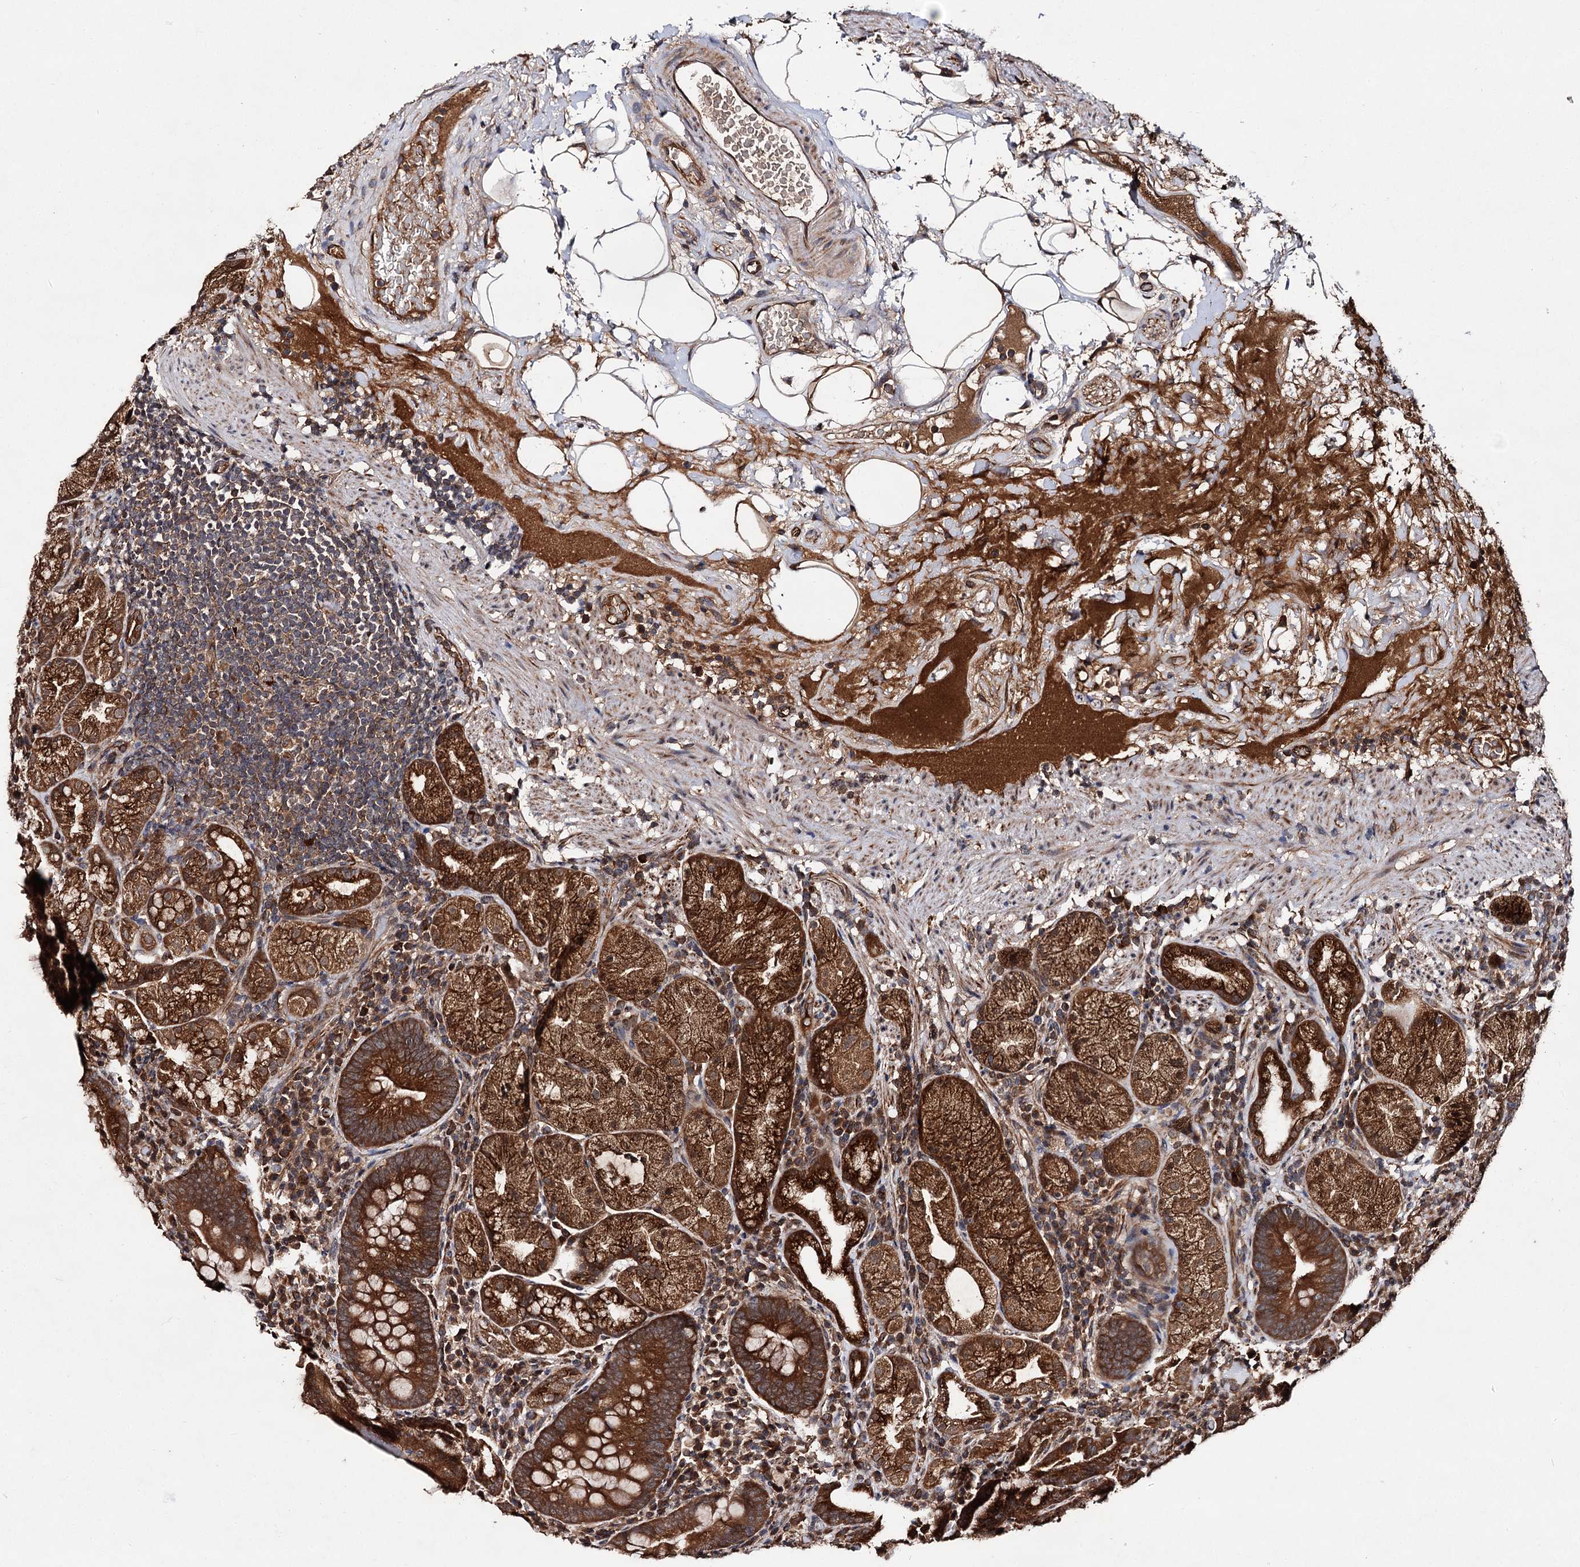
{"staining": {"intensity": "strong", "quantity": ">75%", "location": "cytoplasmic/membranous"}, "tissue": "stomach", "cell_type": "Glandular cells", "image_type": "normal", "snomed": [{"axis": "morphology", "description": "Normal tissue, NOS"}, {"axis": "morphology", "description": "Inflammation, NOS"}, {"axis": "topography", "description": "Stomach"}], "caption": "Immunohistochemistry photomicrograph of benign stomach: stomach stained using IHC demonstrates high levels of strong protein expression localized specifically in the cytoplasmic/membranous of glandular cells, appearing as a cytoplasmic/membranous brown color.", "gene": "TEX9", "patient": {"sex": "male", "age": 79}}